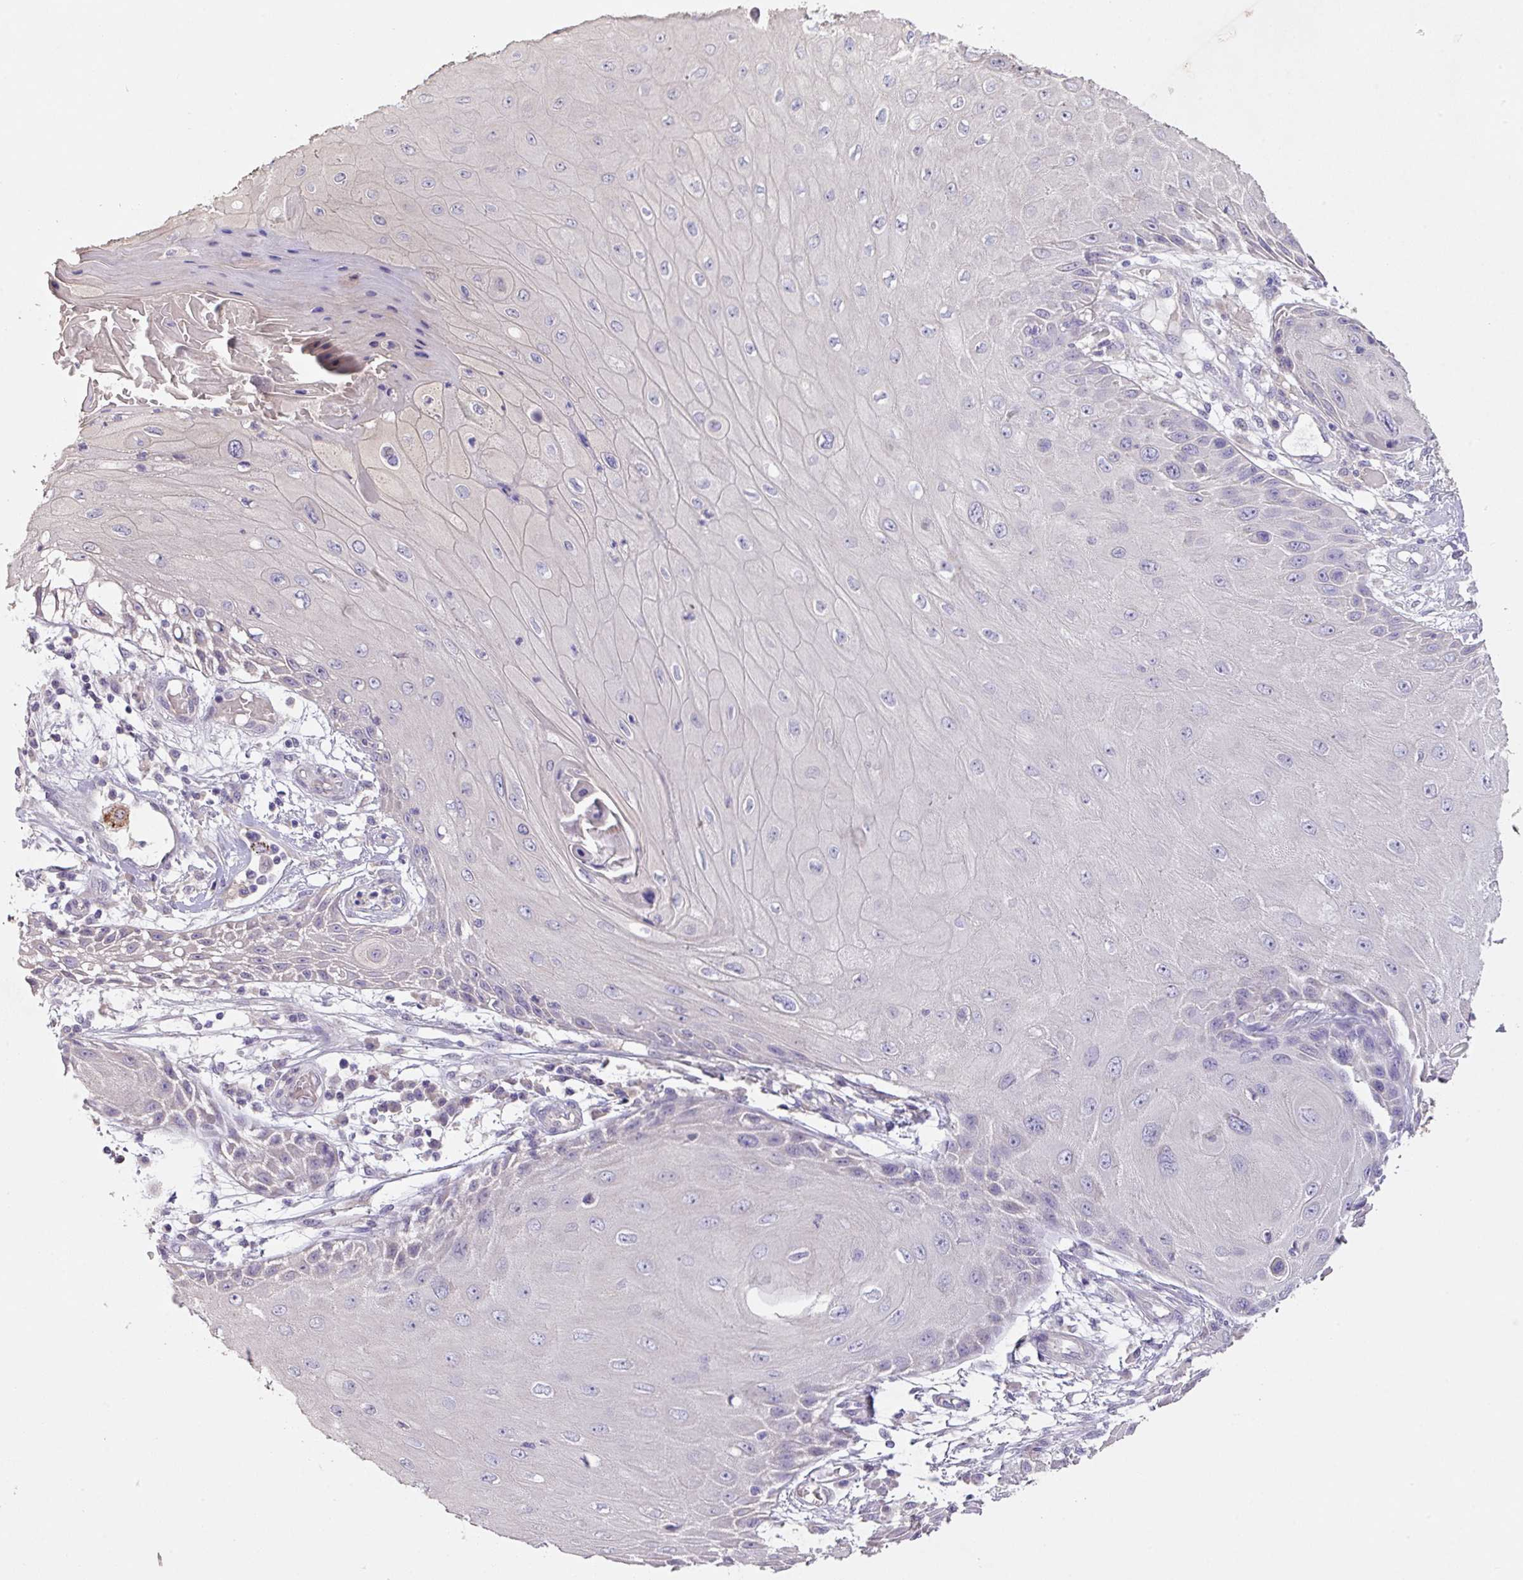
{"staining": {"intensity": "negative", "quantity": "none", "location": "none"}, "tissue": "skin cancer", "cell_type": "Tumor cells", "image_type": "cancer", "snomed": [{"axis": "morphology", "description": "Squamous cell carcinoma, NOS"}, {"axis": "topography", "description": "Skin"}, {"axis": "topography", "description": "Vulva"}], "caption": "The IHC photomicrograph has no significant positivity in tumor cells of skin cancer tissue.", "gene": "PRADC1", "patient": {"sex": "female", "age": 44}}